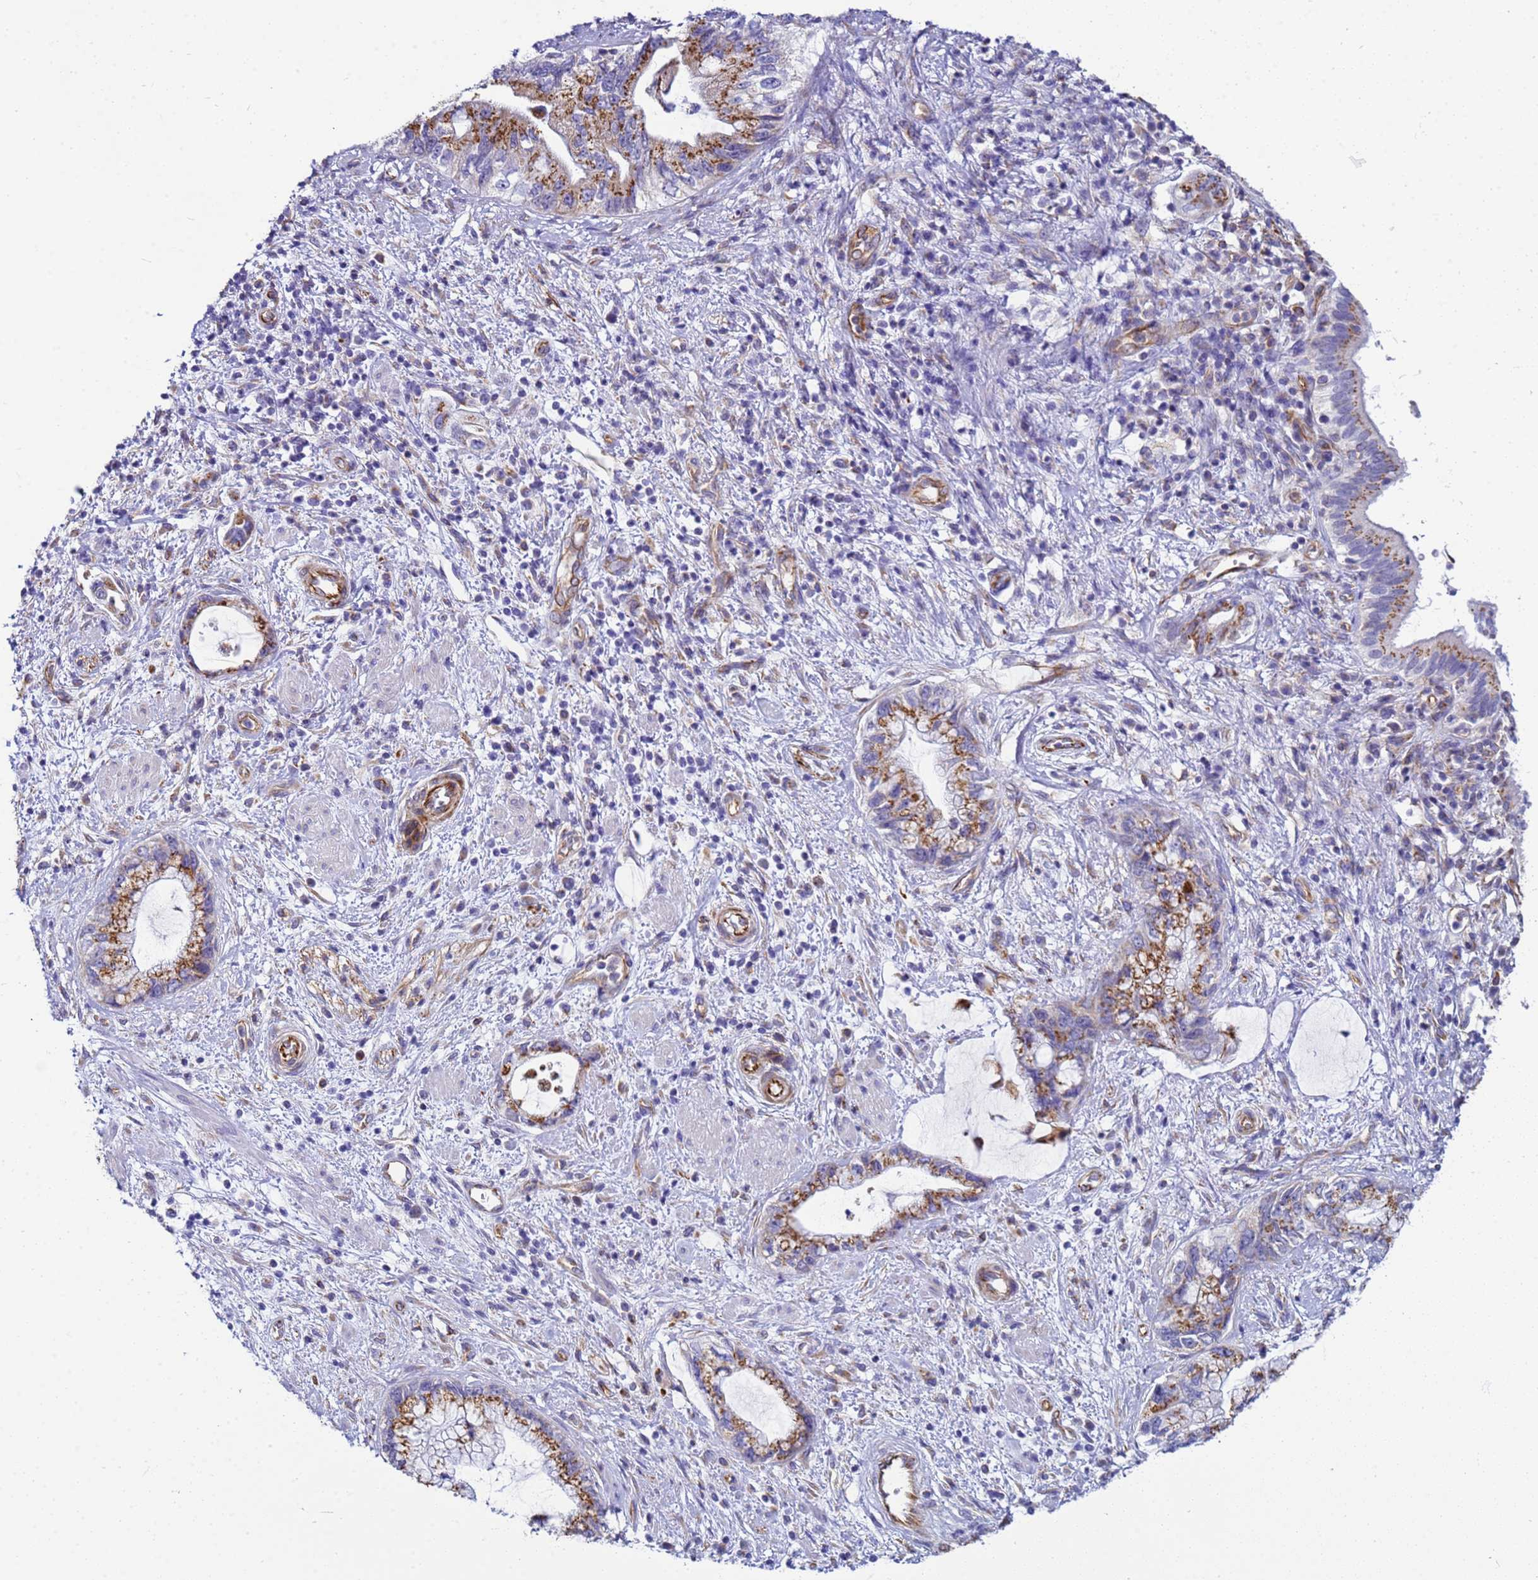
{"staining": {"intensity": "moderate", "quantity": ">75%", "location": "cytoplasmic/membranous"}, "tissue": "pancreatic cancer", "cell_type": "Tumor cells", "image_type": "cancer", "snomed": [{"axis": "morphology", "description": "Adenocarcinoma, NOS"}, {"axis": "topography", "description": "Pancreas"}], "caption": "There is medium levels of moderate cytoplasmic/membranous staining in tumor cells of adenocarcinoma (pancreatic), as demonstrated by immunohistochemical staining (brown color).", "gene": "UBXN2B", "patient": {"sex": "female", "age": 73}}